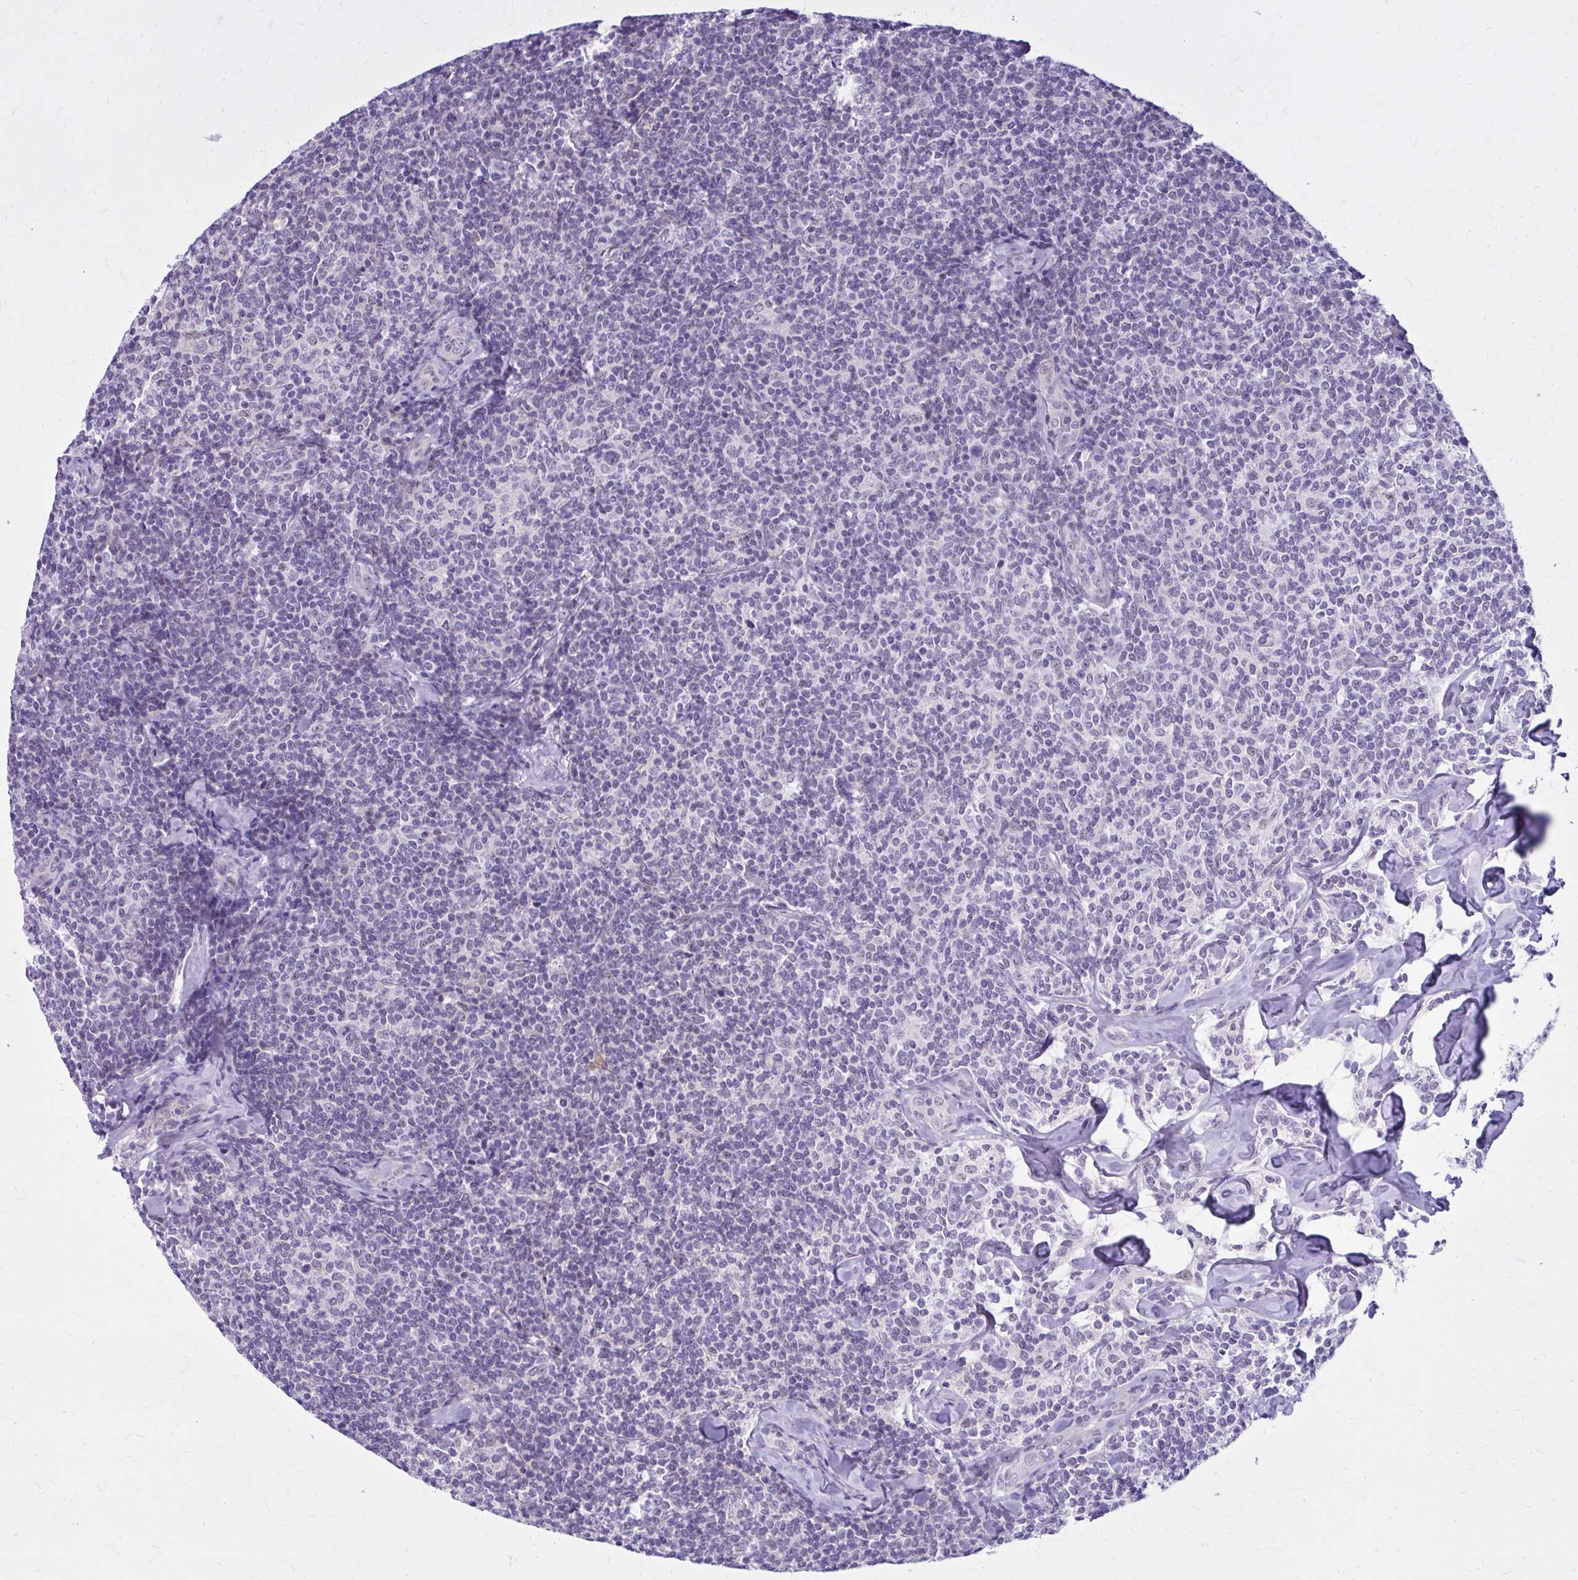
{"staining": {"intensity": "negative", "quantity": "none", "location": "none"}, "tissue": "lymphoma", "cell_type": "Tumor cells", "image_type": "cancer", "snomed": [{"axis": "morphology", "description": "Malignant lymphoma, non-Hodgkin's type, Low grade"}, {"axis": "topography", "description": "Lymph node"}], "caption": "IHC image of neoplastic tissue: human lymphoma stained with DAB demonstrates no significant protein staining in tumor cells. (Immunohistochemistry, brightfield microscopy, high magnification).", "gene": "RASL11B", "patient": {"sex": "female", "age": 56}}